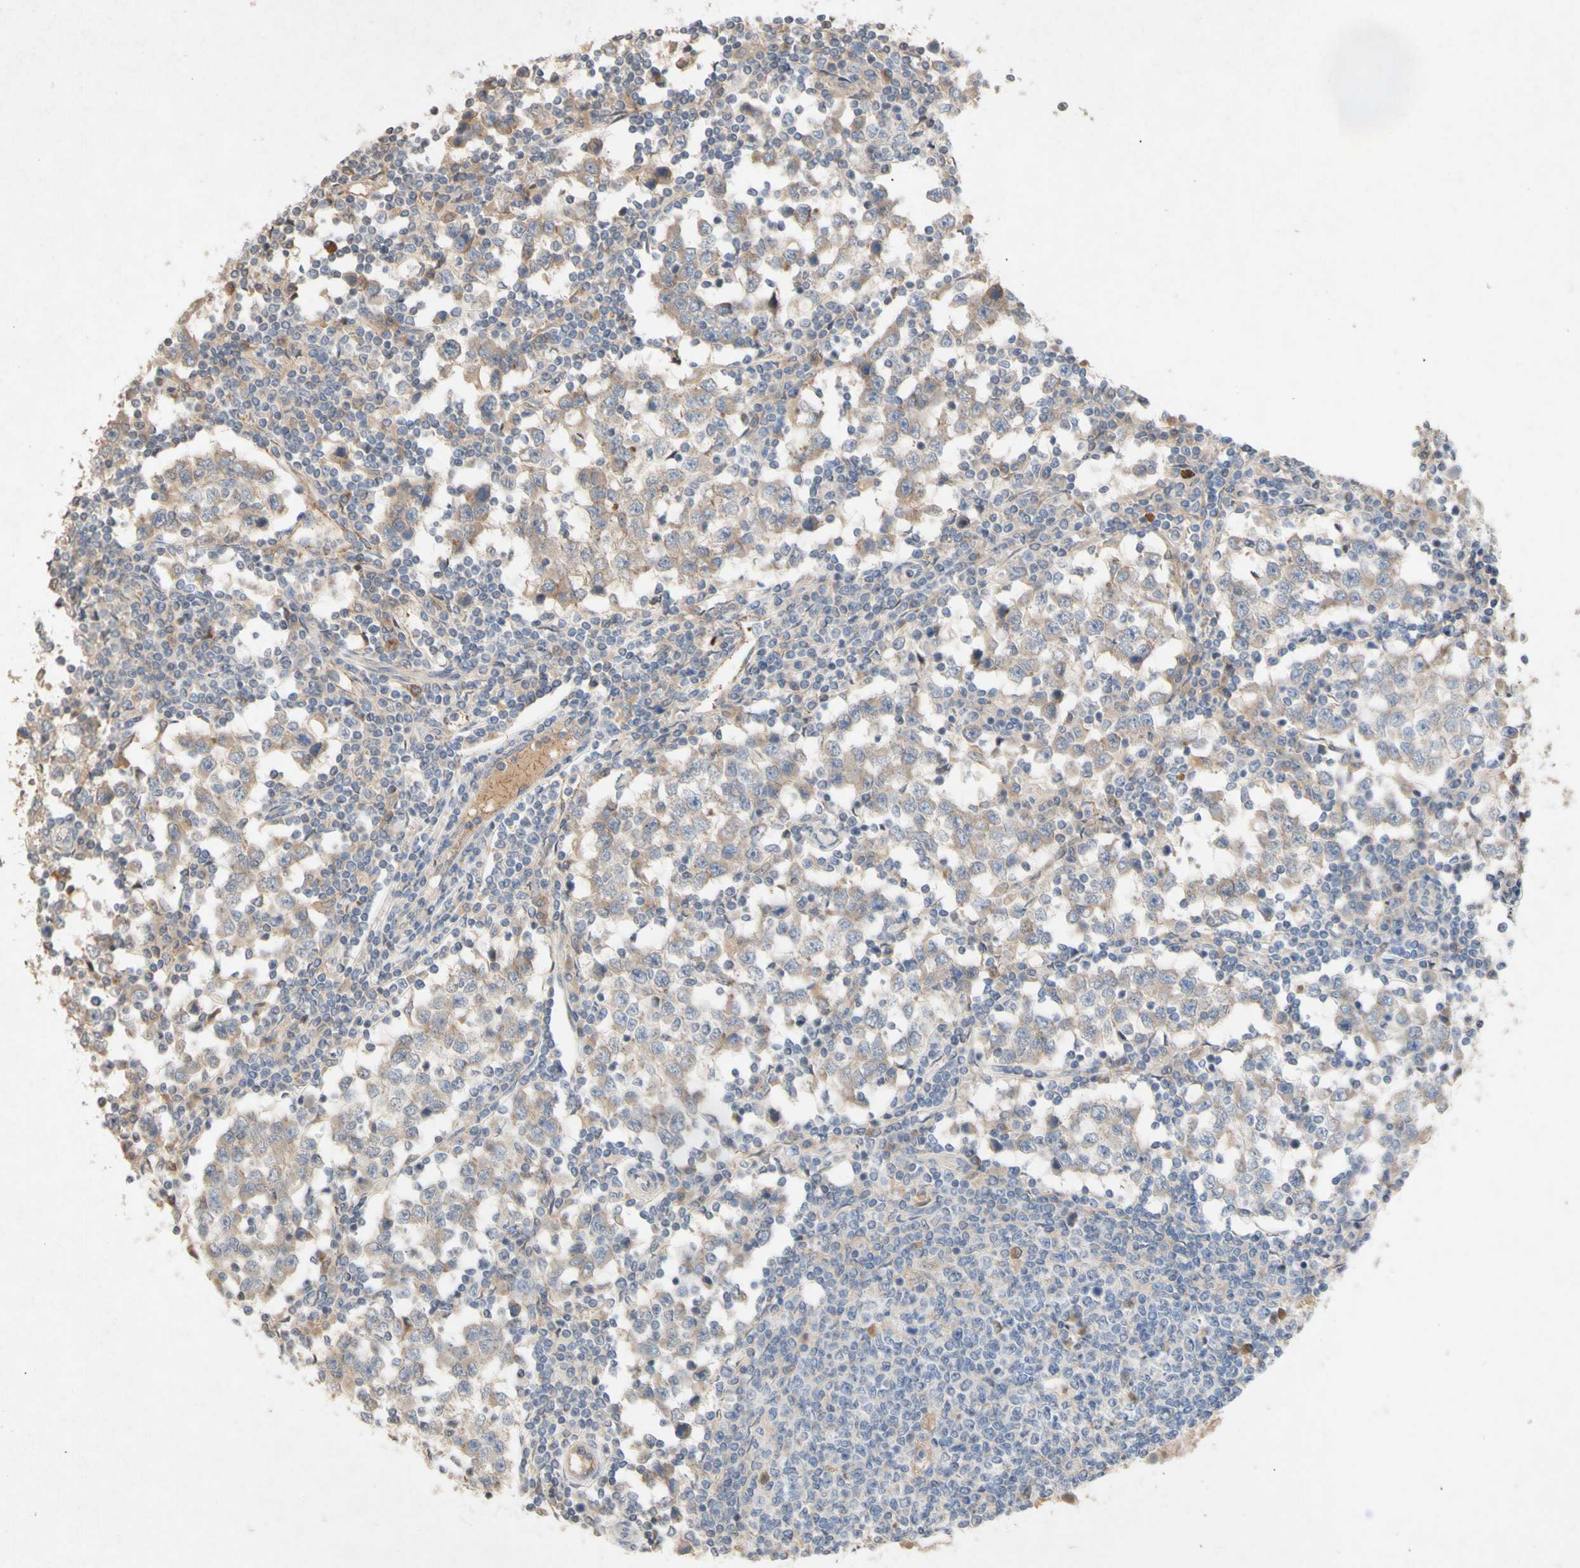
{"staining": {"intensity": "weak", "quantity": ">75%", "location": "cytoplasmic/membranous"}, "tissue": "testis cancer", "cell_type": "Tumor cells", "image_type": "cancer", "snomed": [{"axis": "morphology", "description": "Seminoma, NOS"}, {"axis": "topography", "description": "Testis"}], "caption": "Immunohistochemical staining of testis cancer (seminoma) reveals low levels of weak cytoplasmic/membranous staining in approximately >75% of tumor cells.", "gene": "NECTIN3", "patient": {"sex": "male", "age": 65}}